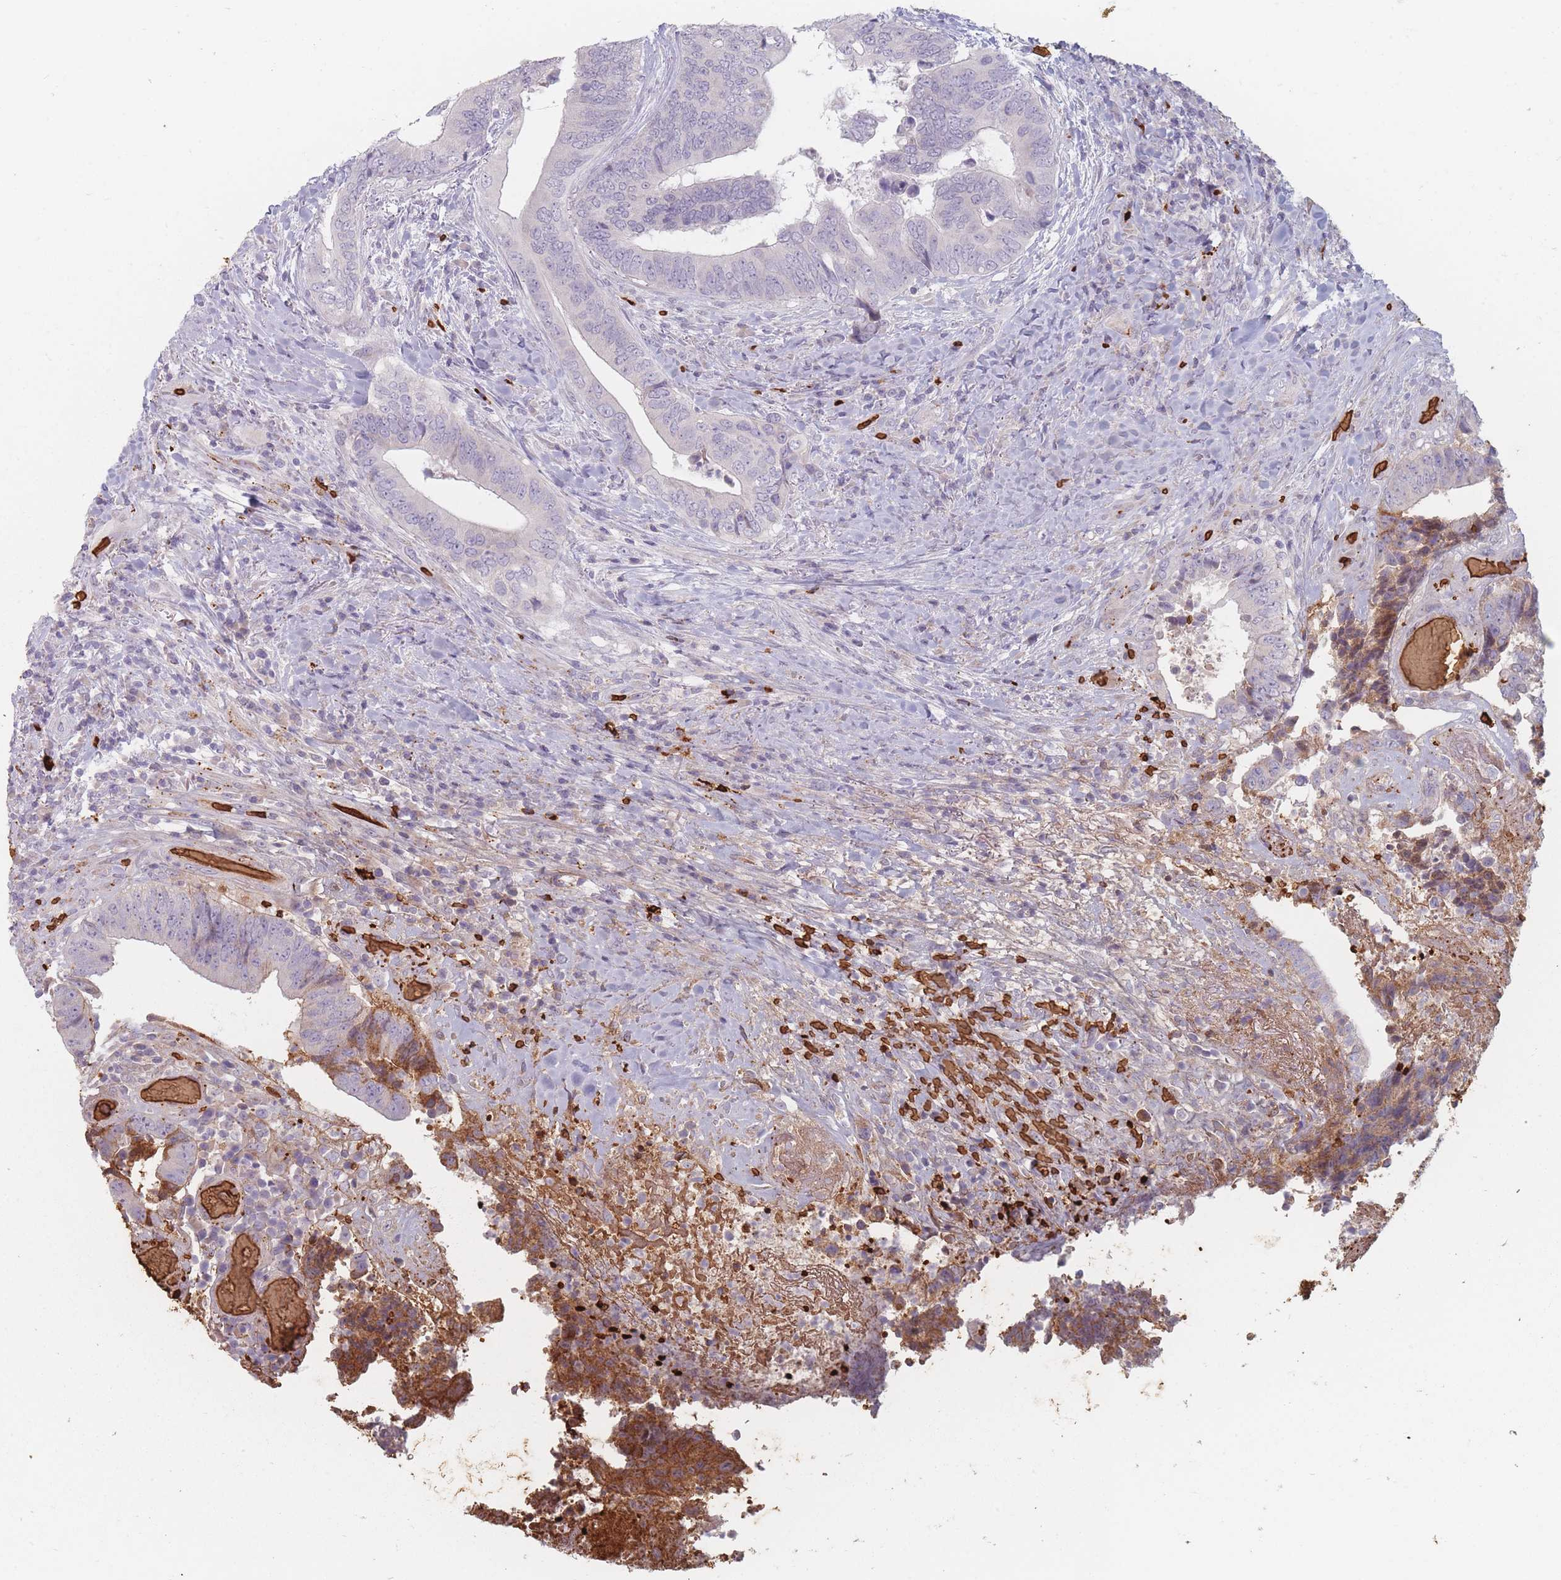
{"staining": {"intensity": "moderate", "quantity": "<25%", "location": "cytoplasmic/membranous"}, "tissue": "colorectal cancer", "cell_type": "Tumor cells", "image_type": "cancer", "snomed": [{"axis": "morphology", "description": "Adenocarcinoma, NOS"}, {"axis": "topography", "description": "Rectum"}], "caption": "A histopathology image showing moderate cytoplasmic/membranous expression in about <25% of tumor cells in colorectal adenocarcinoma, as visualized by brown immunohistochemical staining.", "gene": "SLC2A6", "patient": {"sex": "male", "age": 72}}